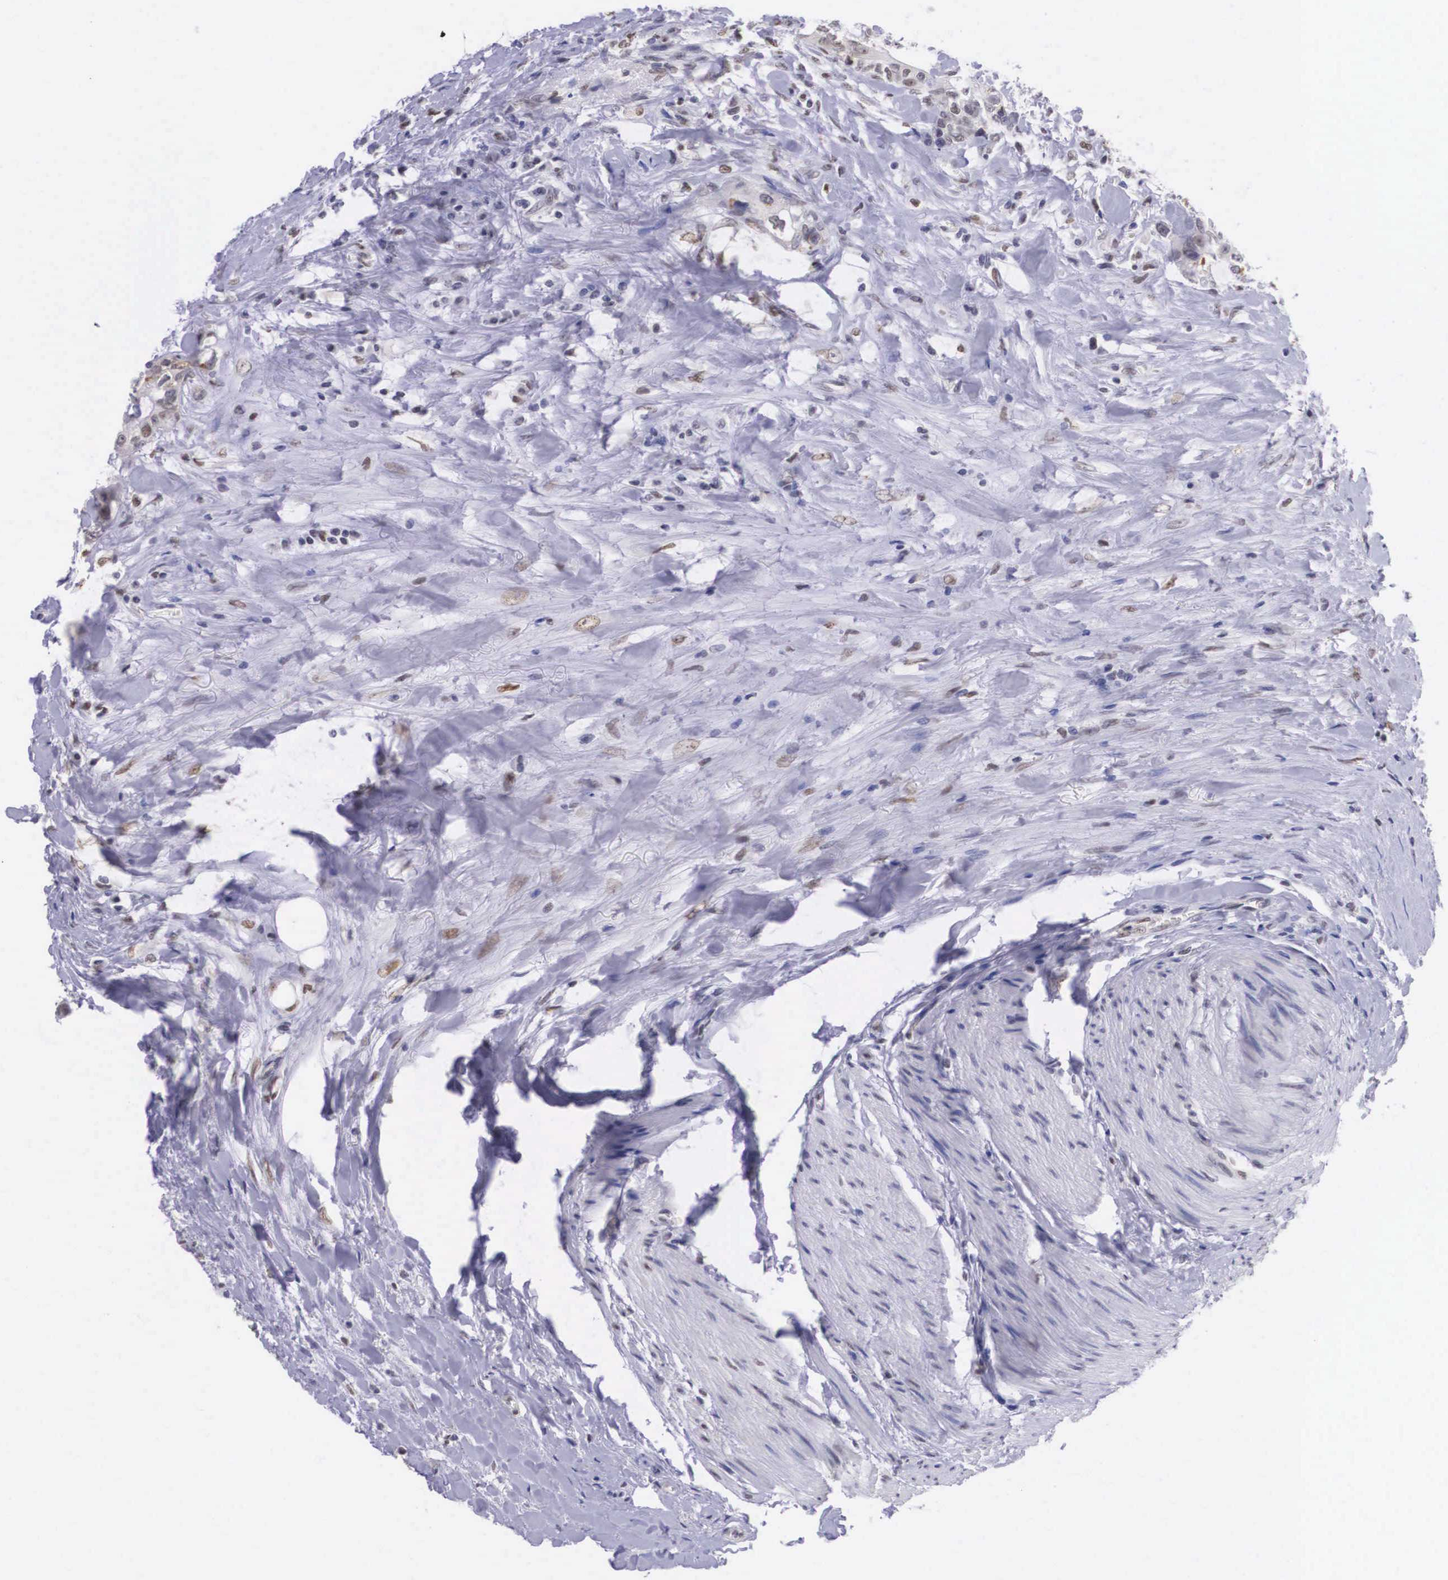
{"staining": {"intensity": "weak", "quantity": "25%-75%", "location": "nuclear"}, "tissue": "colorectal cancer", "cell_type": "Tumor cells", "image_type": "cancer", "snomed": [{"axis": "morphology", "description": "Adenocarcinoma, NOS"}, {"axis": "topography", "description": "Rectum"}], "caption": "A histopathology image of human colorectal adenocarcinoma stained for a protein demonstrates weak nuclear brown staining in tumor cells. Immunohistochemistry (ihc) stains the protein in brown and the nuclei are stained blue.", "gene": "ETV6", "patient": {"sex": "female", "age": 57}}